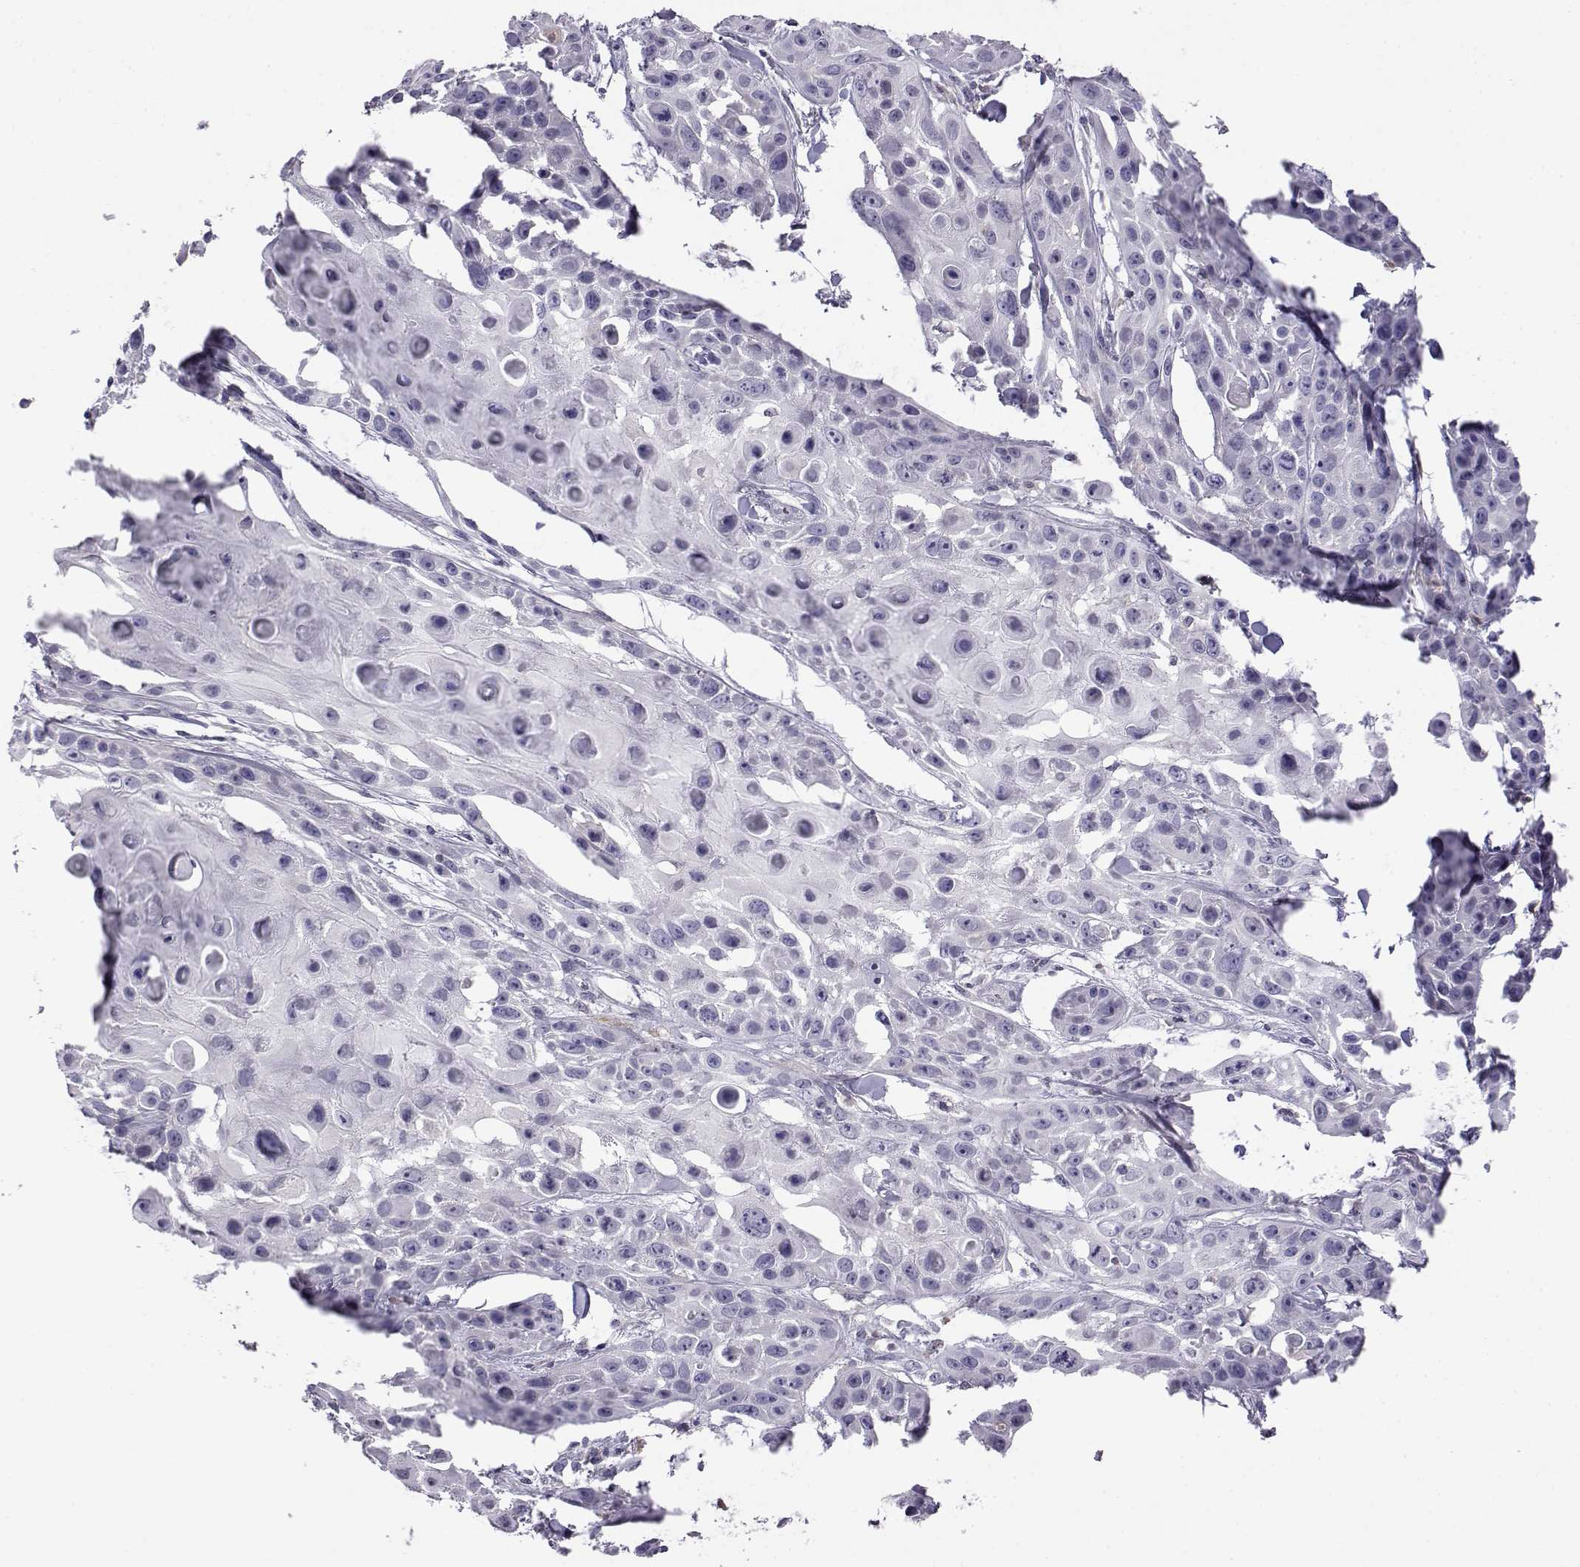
{"staining": {"intensity": "negative", "quantity": "none", "location": "none"}, "tissue": "skin cancer", "cell_type": "Tumor cells", "image_type": "cancer", "snomed": [{"axis": "morphology", "description": "Squamous cell carcinoma, NOS"}, {"axis": "topography", "description": "Skin"}, {"axis": "topography", "description": "Anal"}], "caption": "High power microscopy photomicrograph of an immunohistochemistry image of skin squamous cell carcinoma, revealing no significant positivity in tumor cells.", "gene": "AKR1B1", "patient": {"sex": "female", "age": 75}}